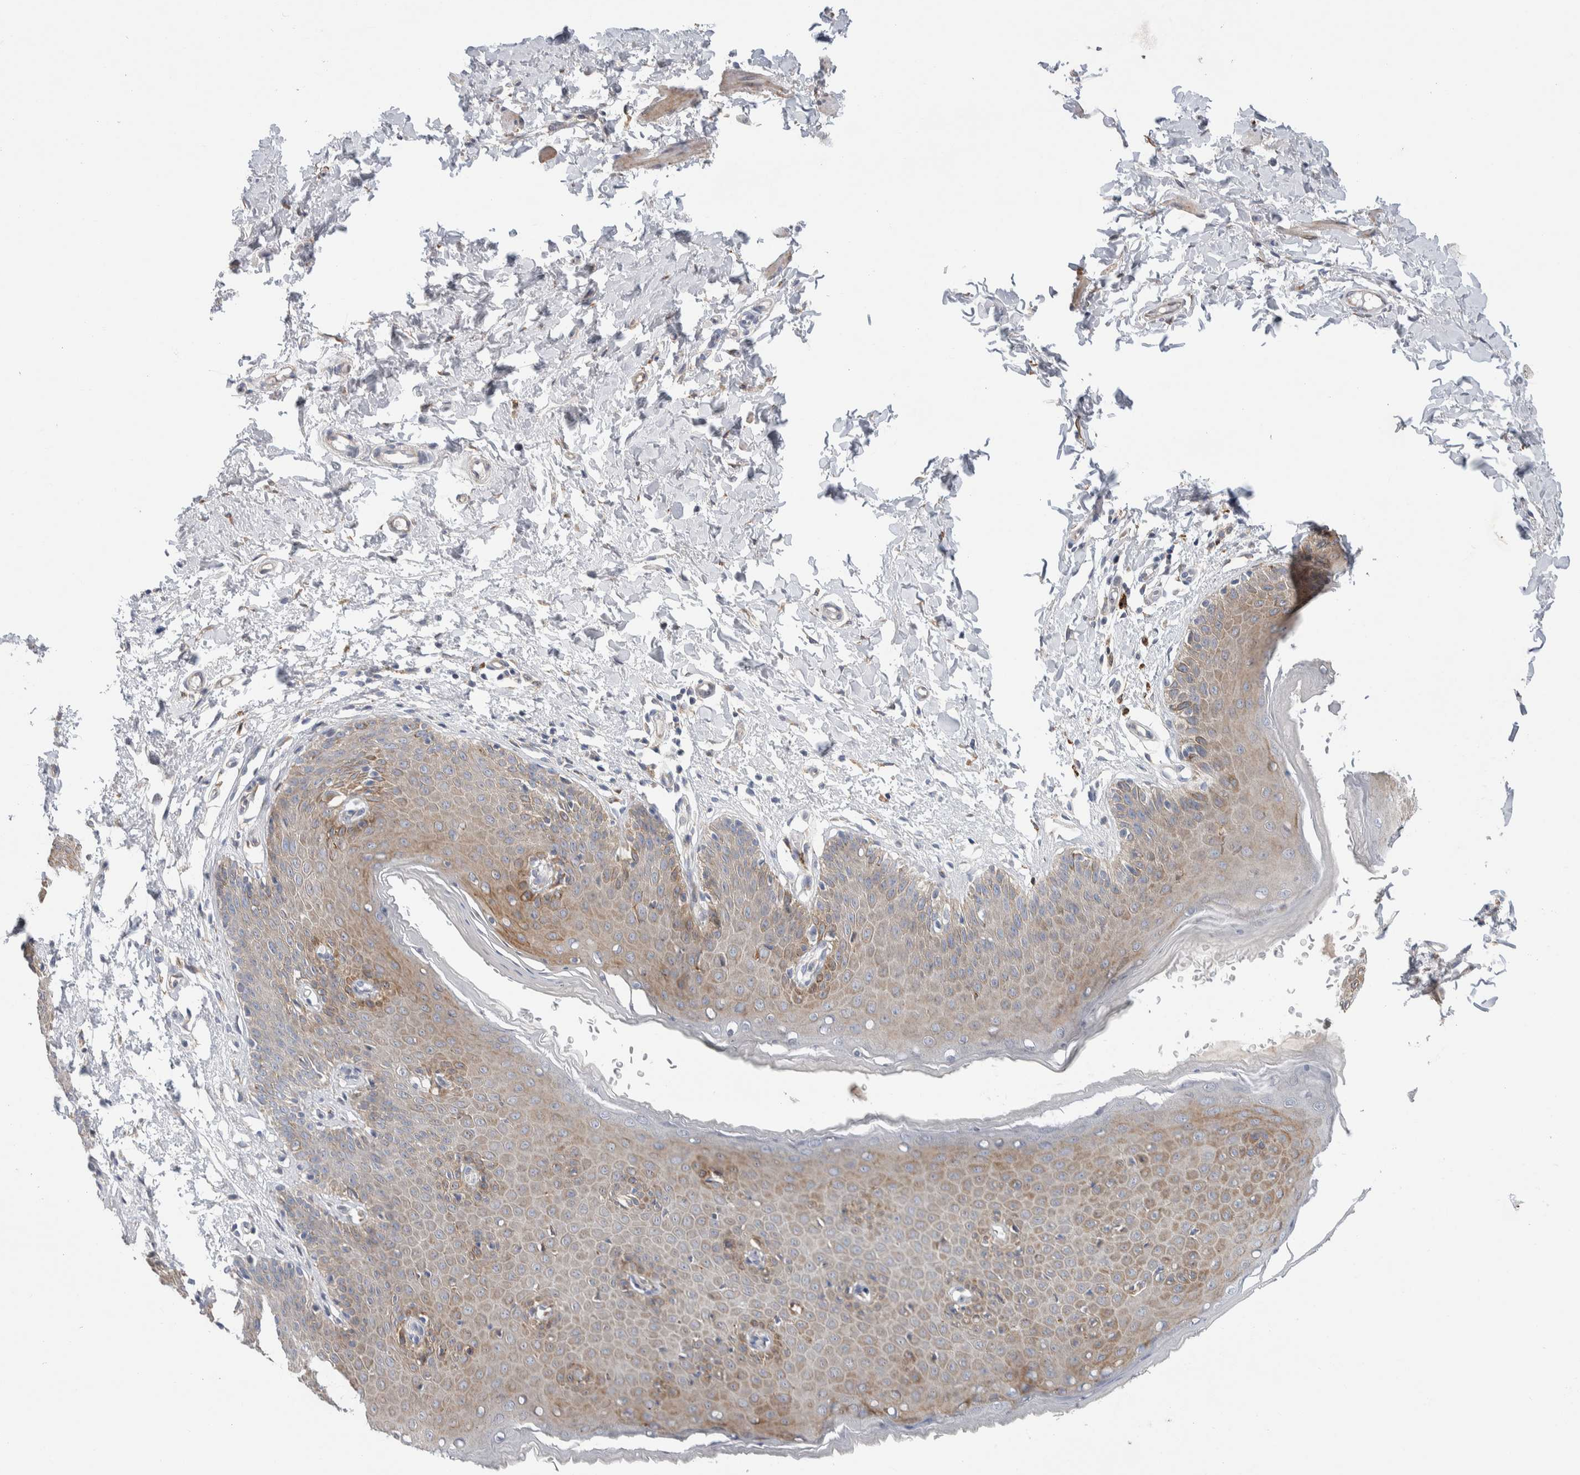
{"staining": {"intensity": "moderate", "quantity": ">75%", "location": "cytoplasmic/membranous"}, "tissue": "skin", "cell_type": "Epidermal cells", "image_type": "normal", "snomed": [{"axis": "morphology", "description": "Normal tissue, NOS"}, {"axis": "topography", "description": "Vulva"}], "caption": "This is an image of immunohistochemistry (IHC) staining of unremarkable skin, which shows moderate positivity in the cytoplasmic/membranous of epidermal cells.", "gene": "ENGASE", "patient": {"sex": "female", "age": 66}}